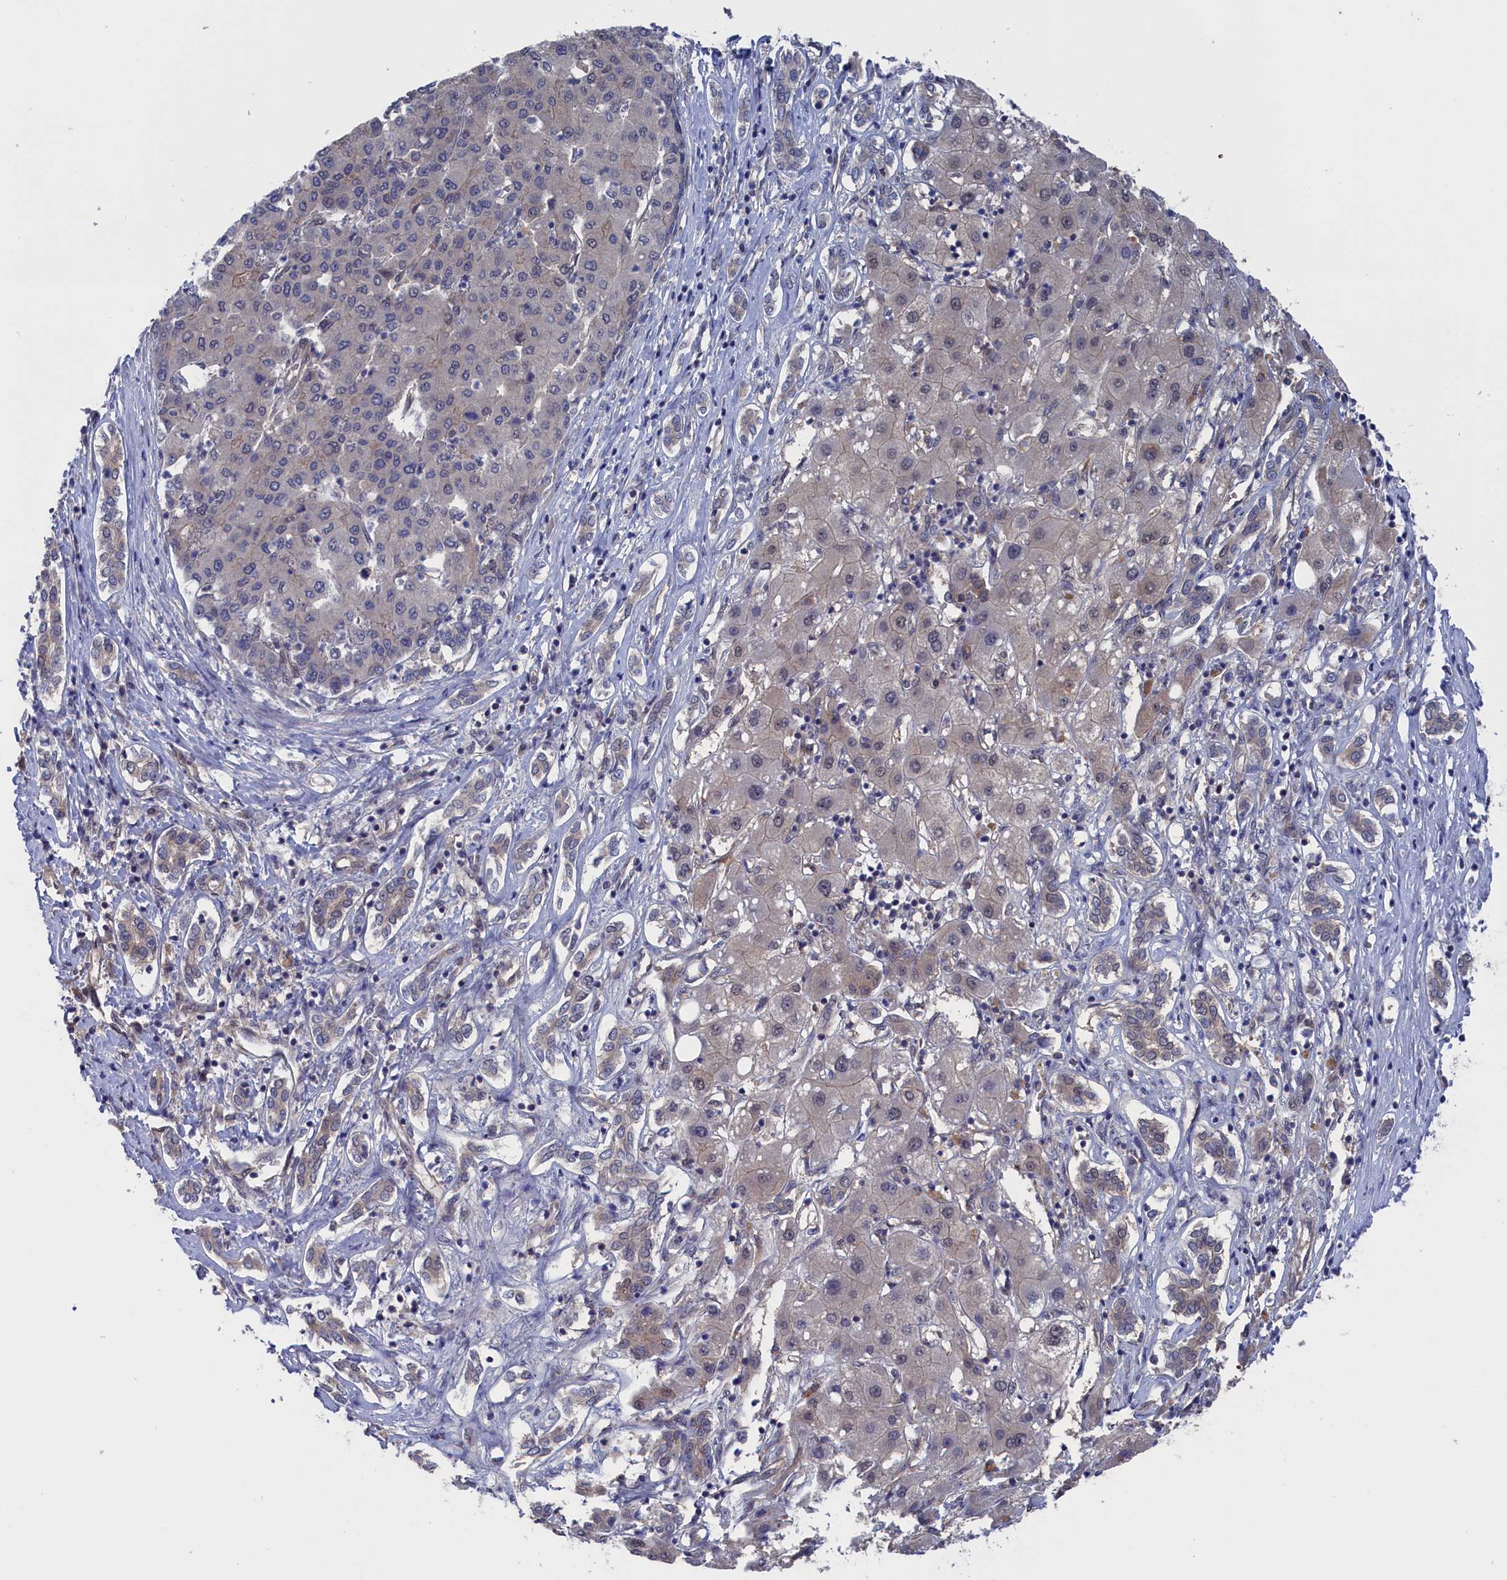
{"staining": {"intensity": "negative", "quantity": "none", "location": "none"}, "tissue": "liver cancer", "cell_type": "Tumor cells", "image_type": "cancer", "snomed": [{"axis": "morphology", "description": "Carcinoma, Hepatocellular, NOS"}, {"axis": "topography", "description": "Liver"}], "caption": "Immunohistochemistry image of neoplastic tissue: hepatocellular carcinoma (liver) stained with DAB displays no significant protein expression in tumor cells.", "gene": "NUTF2", "patient": {"sex": "male", "age": 65}}